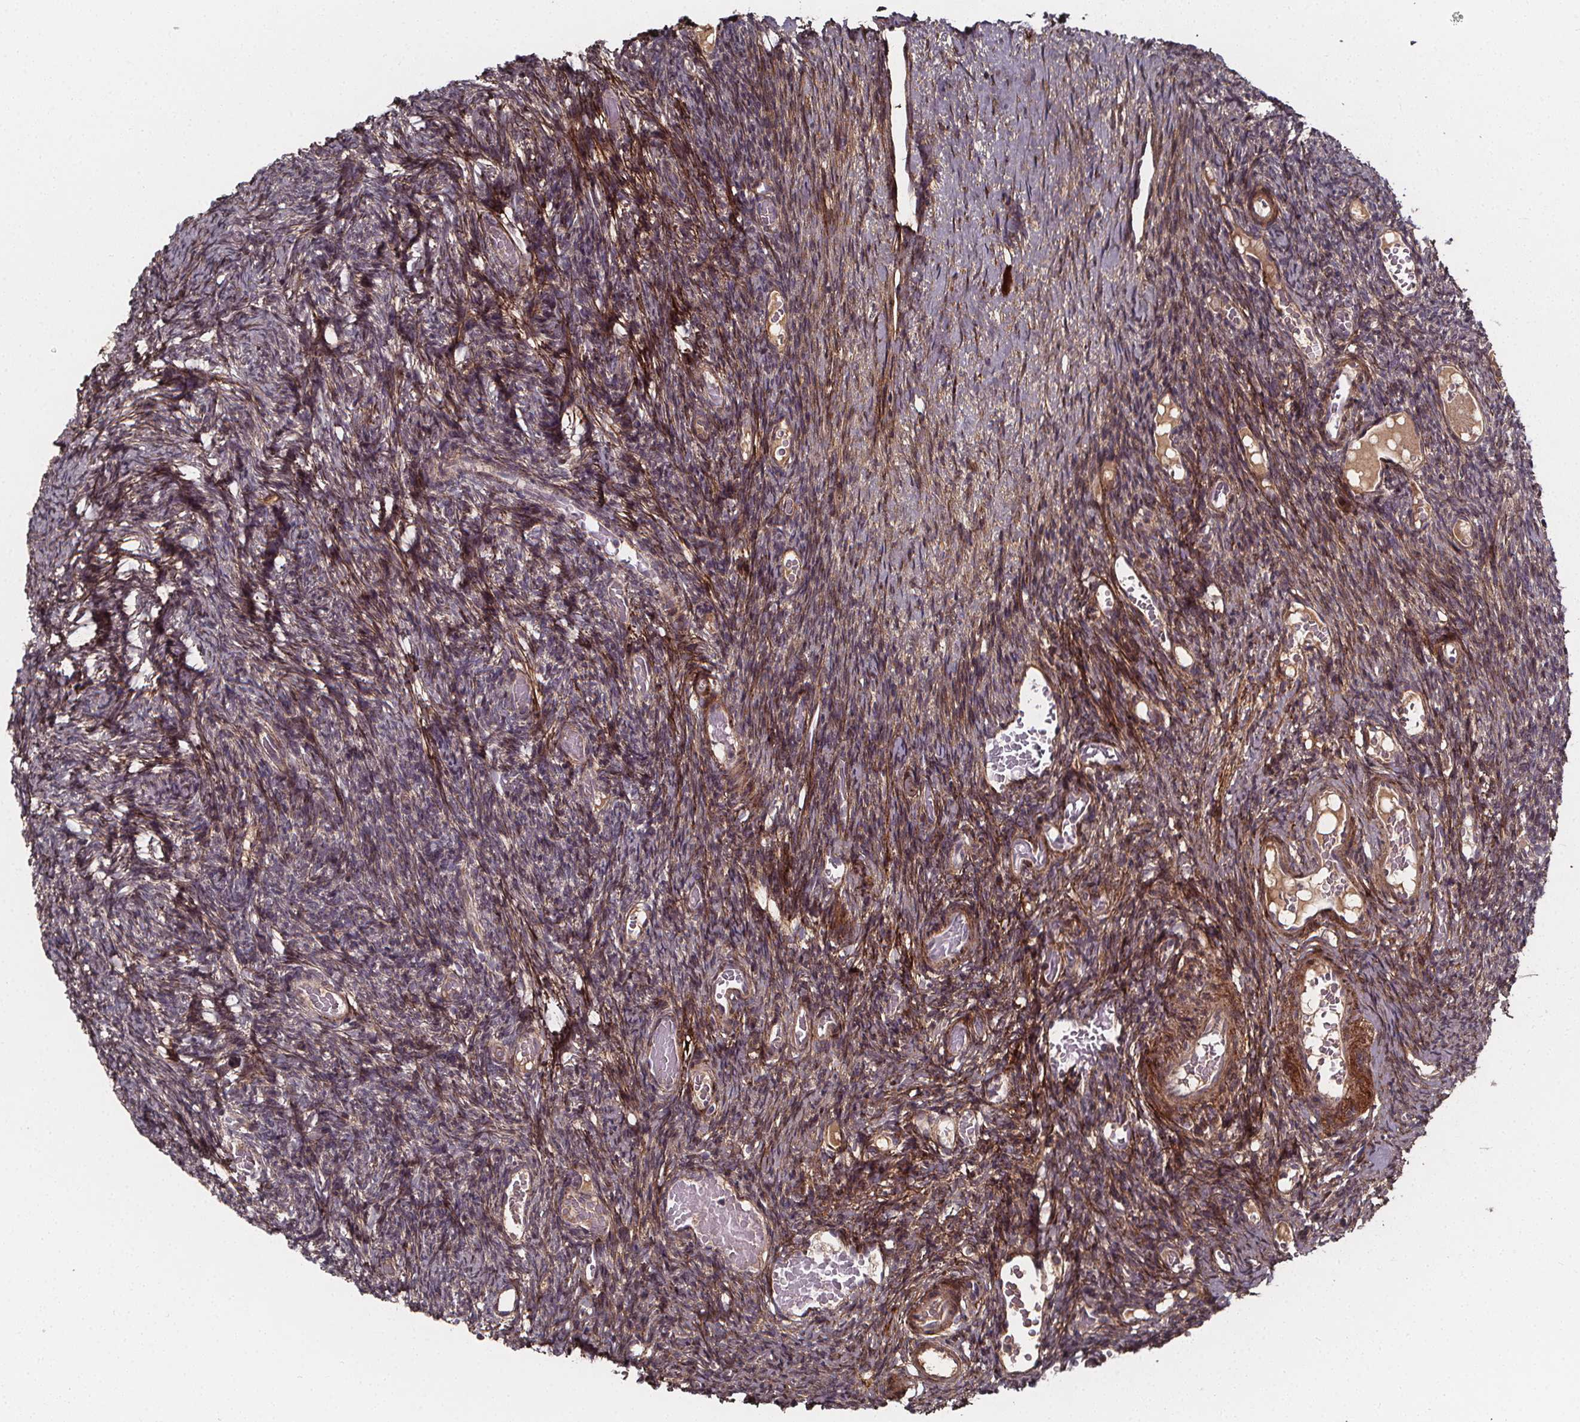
{"staining": {"intensity": "negative", "quantity": "none", "location": "none"}, "tissue": "ovary", "cell_type": "Follicle cells", "image_type": "normal", "snomed": [{"axis": "morphology", "description": "Normal tissue, NOS"}, {"axis": "topography", "description": "Ovary"}], "caption": "DAB (3,3'-diaminobenzidine) immunohistochemical staining of unremarkable human ovary exhibits no significant expression in follicle cells. (IHC, brightfield microscopy, high magnification).", "gene": "AEBP1", "patient": {"sex": "female", "age": 39}}